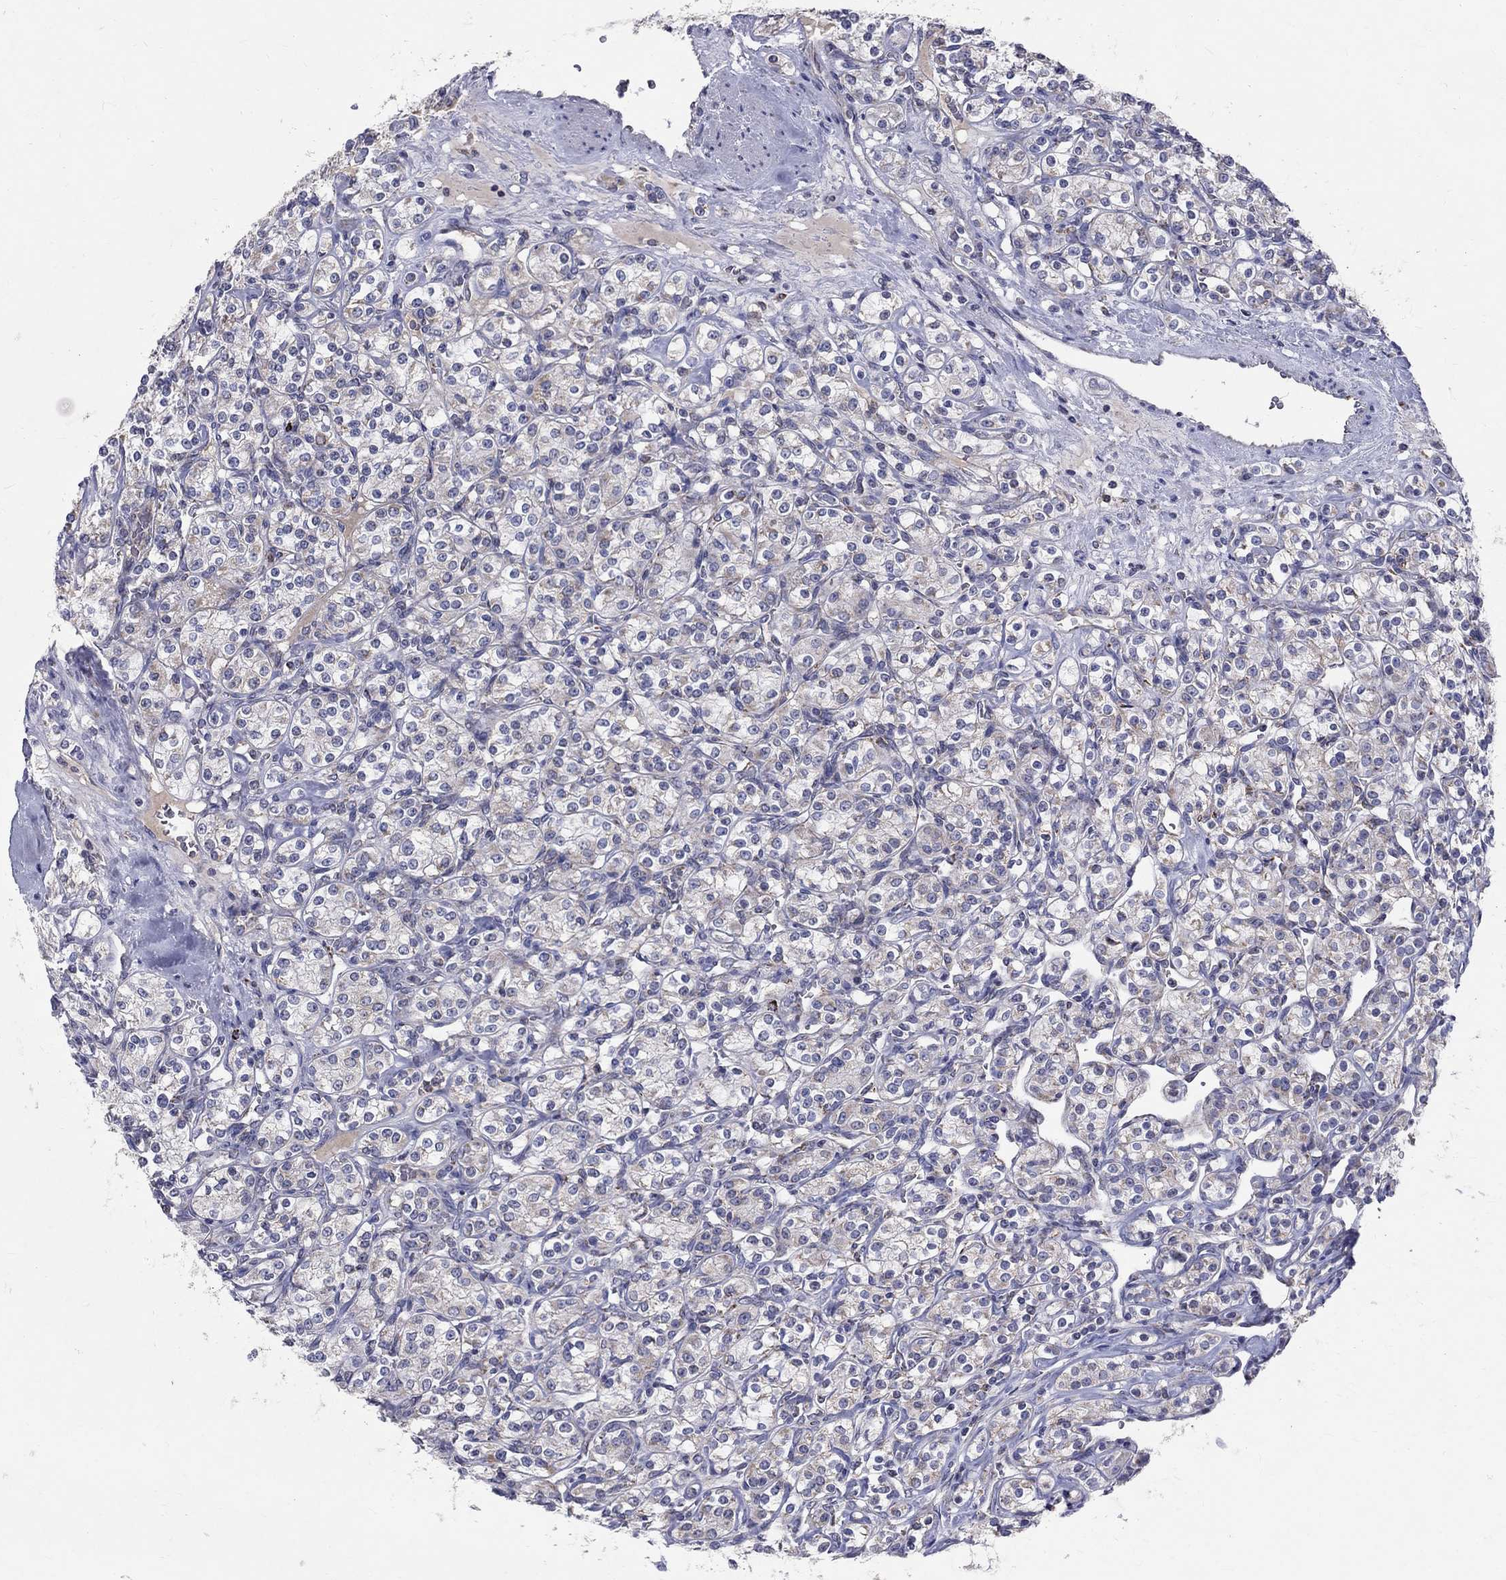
{"staining": {"intensity": "negative", "quantity": "none", "location": "none"}, "tissue": "renal cancer", "cell_type": "Tumor cells", "image_type": "cancer", "snomed": [{"axis": "morphology", "description": "Adenocarcinoma, NOS"}, {"axis": "topography", "description": "Kidney"}], "caption": "IHC micrograph of neoplastic tissue: renal cancer stained with DAB displays no significant protein expression in tumor cells.", "gene": "SLC4A10", "patient": {"sex": "male", "age": 77}}